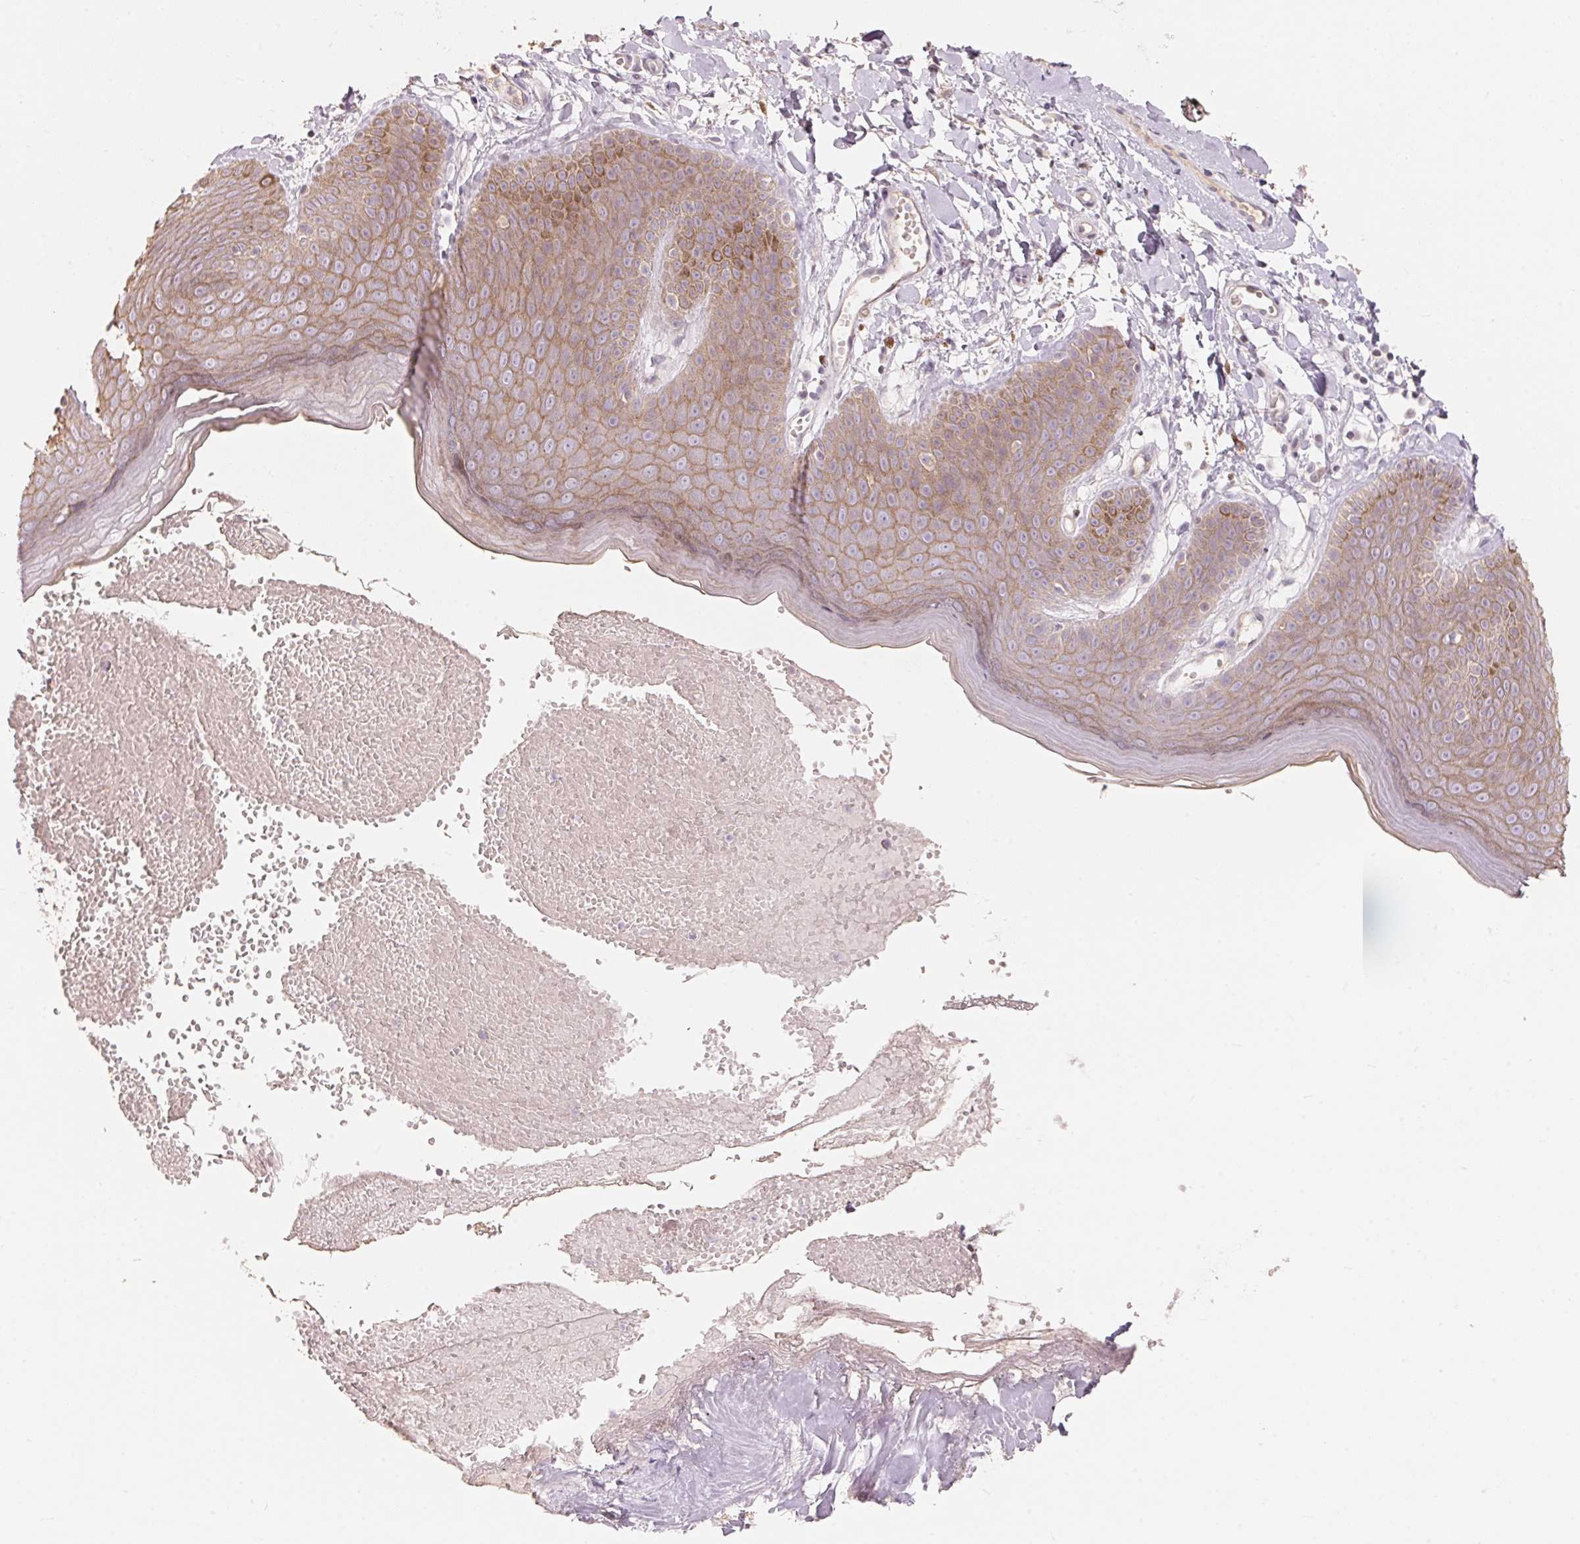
{"staining": {"intensity": "moderate", "quantity": "25%-75%", "location": "cytoplasmic/membranous"}, "tissue": "skin", "cell_type": "Epidermal cells", "image_type": "normal", "snomed": [{"axis": "morphology", "description": "Normal tissue, NOS"}, {"axis": "topography", "description": "Anal"}], "caption": "The histopathology image exhibits staining of unremarkable skin, revealing moderate cytoplasmic/membranous protein expression (brown color) within epidermal cells.", "gene": "TP53AIP1", "patient": {"sex": "male", "age": 53}}